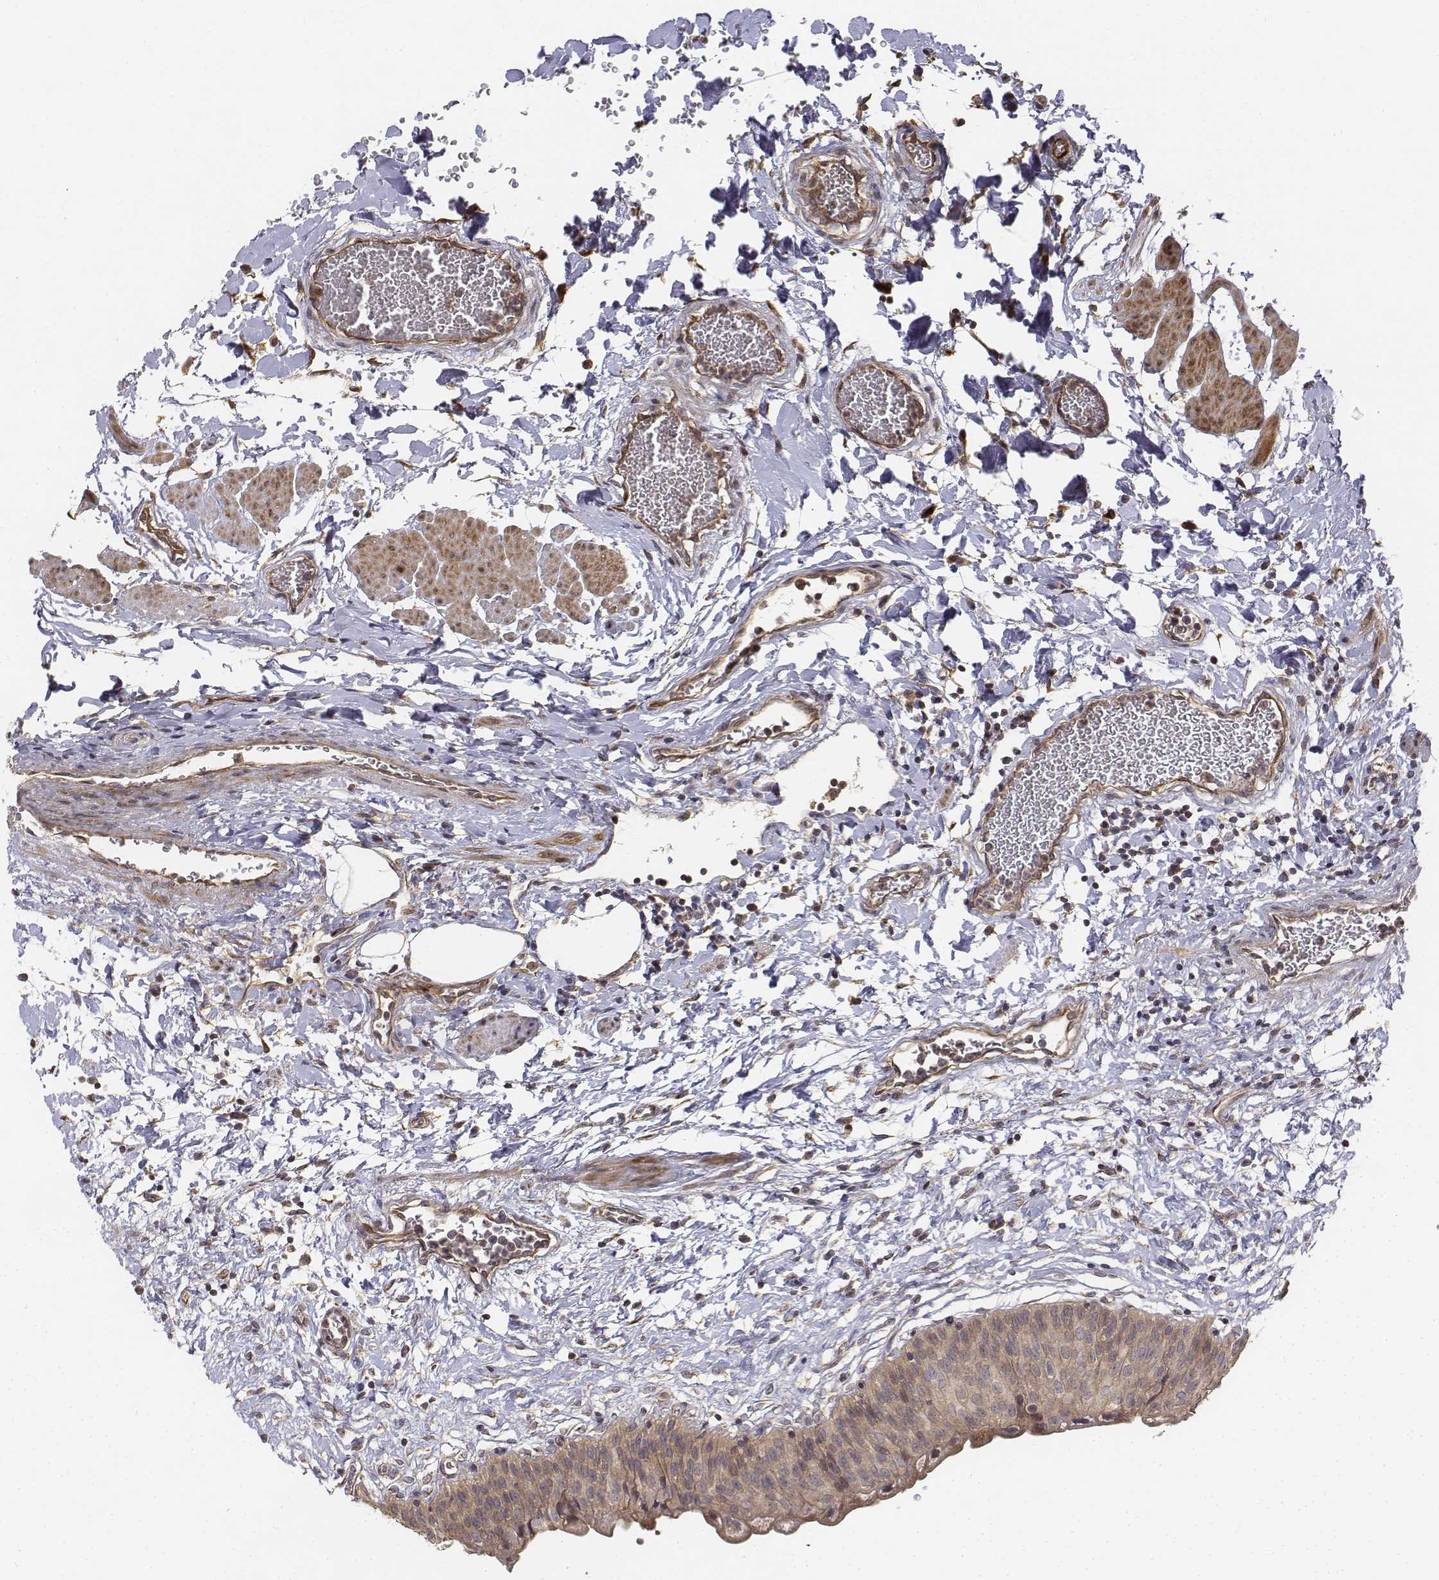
{"staining": {"intensity": "weak", "quantity": ">75%", "location": "cytoplasmic/membranous"}, "tissue": "urinary bladder", "cell_type": "Urothelial cells", "image_type": "normal", "snomed": [{"axis": "morphology", "description": "Normal tissue, NOS"}, {"axis": "topography", "description": "Urinary bladder"}], "caption": "Urinary bladder stained for a protein demonstrates weak cytoplasmic/membranous positivity in urothelial cells.", "gene": "FBXO21", "patient": {"sex": "male", "age": 55}}